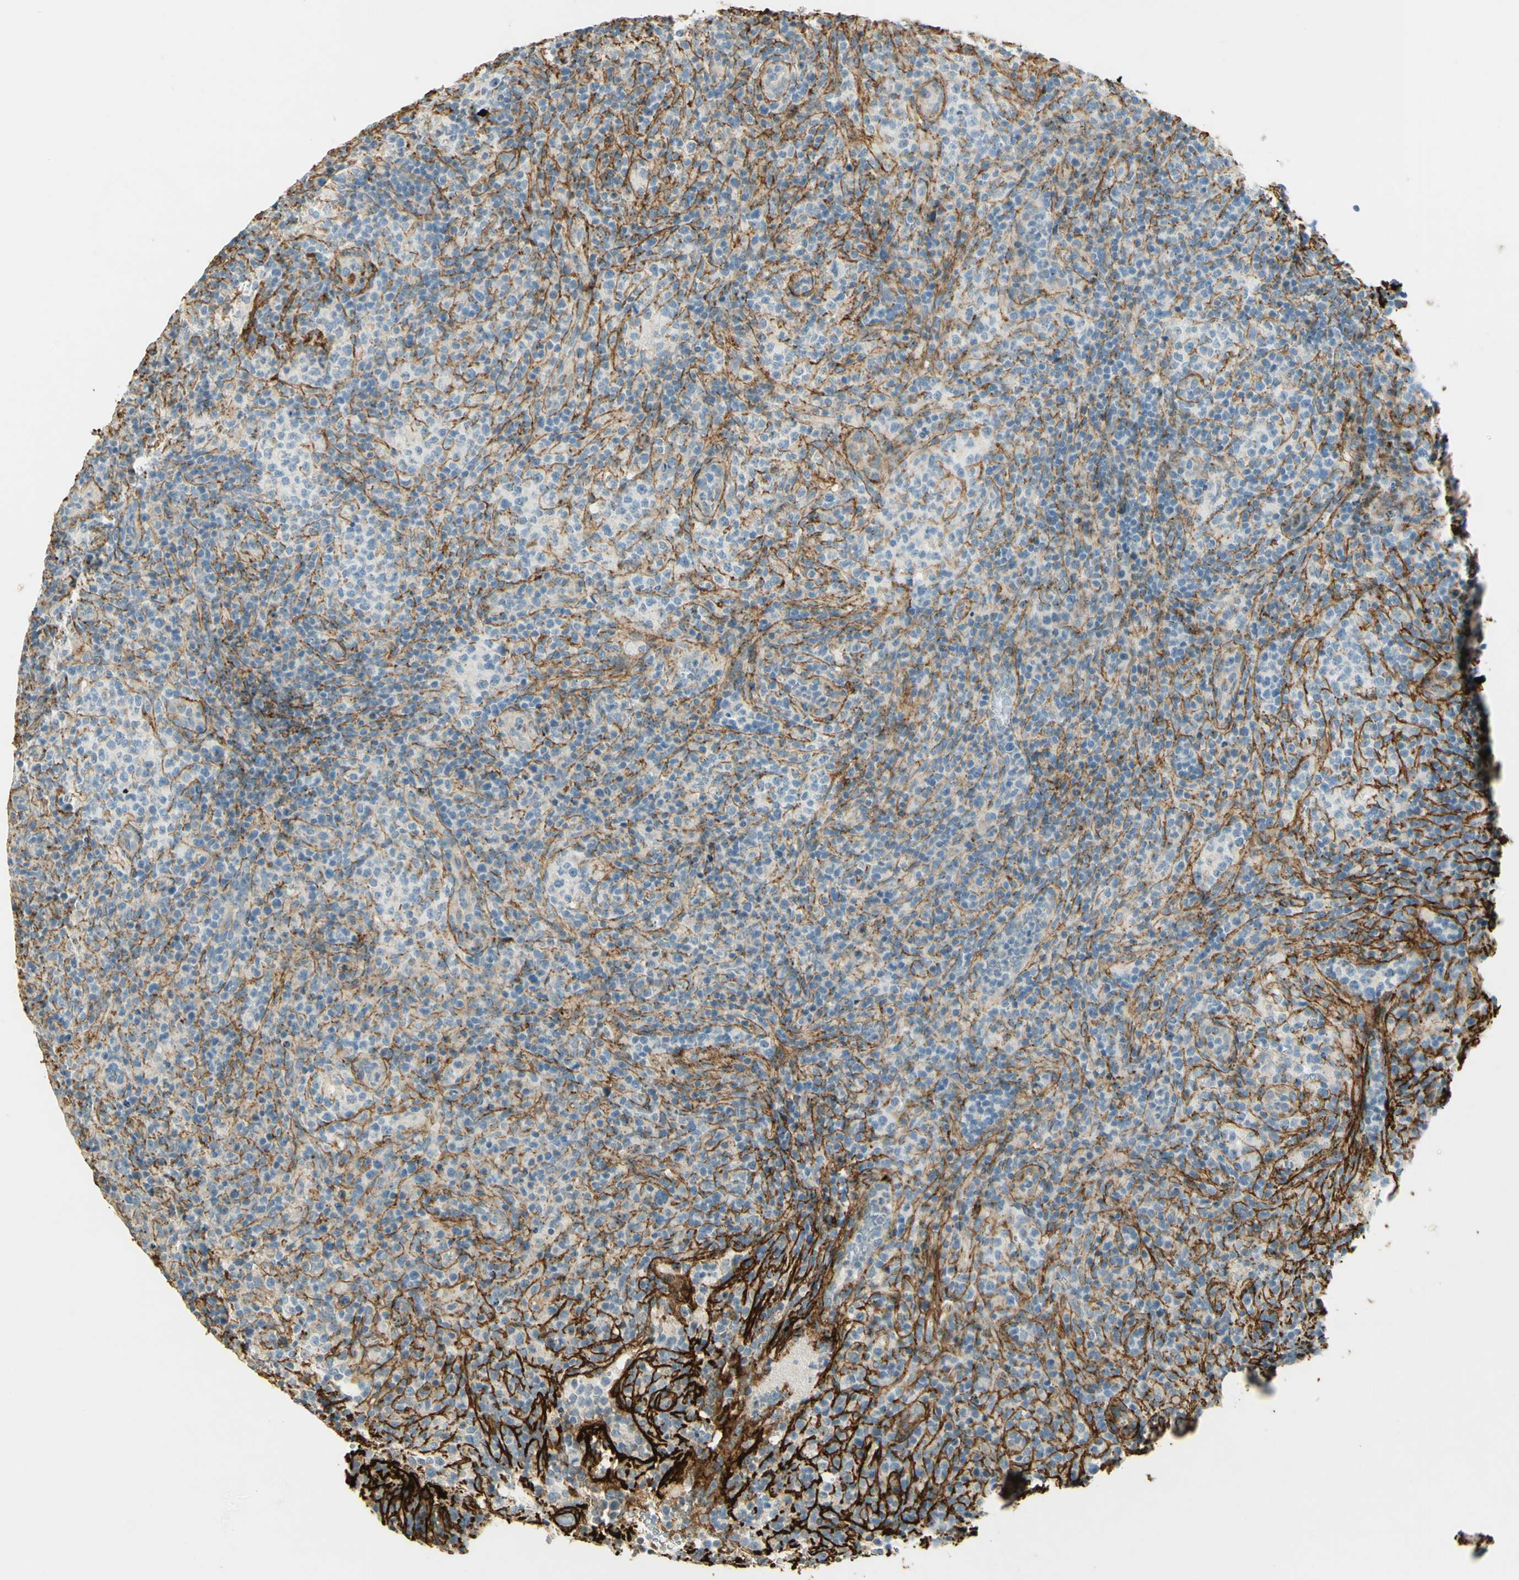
{"staining": {"intensity": "negative", "quantity": "none", "location": "none"}, "tissue": "lymphoma", "cell_type": "Tumor cells", "image_type": "cancer", "snomed": [{"axis": "morphology", "description": "Malignant lymphoma, non-Hodgkin's type, High grade"}, {"axis": "topography", "description": "Lymph node"}], "caption": "High power microscopy image of an immunohistochemistry photomicrograph of malignant lymphoma, non-Hodgkin's type (high-grade), revealing no significant positivity in tumor cells. The staining is performed using DAB brown chromogen with nuclei counter-stained in using hematoxylin.", "gene": "TNN", "patient": {"sex": "female", "age": 76}}